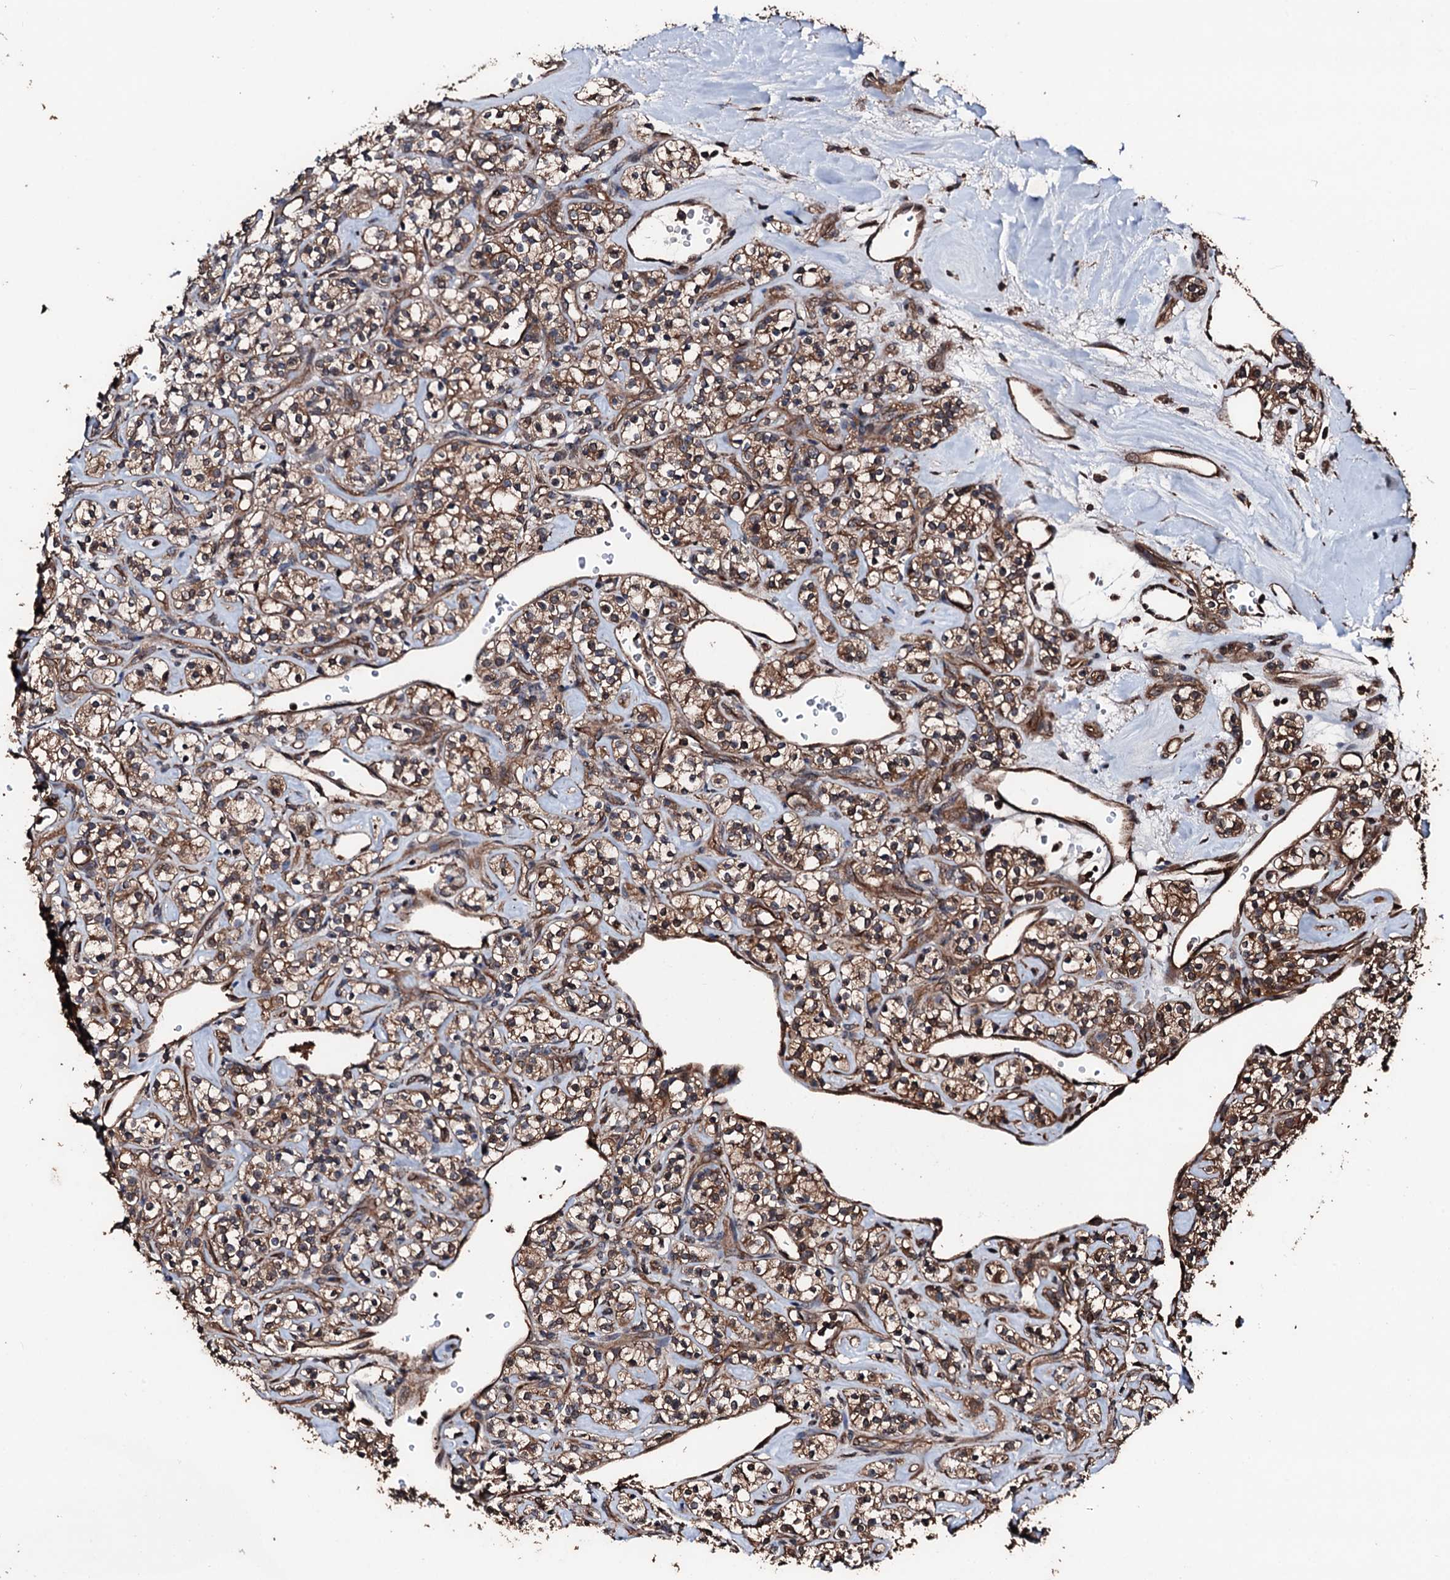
{"staining": {"intensity": "moderate", "quantity": ">75%", "location": "cytoplasmic/membranous"}, "tissue": "renal cancer", "cell_type": "Tumor cells", "image_type": "cancer", "snomed": [{"axis": "morphology", "description": "Adenocarcinoma, NOS"}, {"axis": "topography", "description": "Kidney"}], "caption": "Protein expression analysis of human renal cancer (adenocarcinoma) reveals moderate cytoplasmic/membranous positivity in about >75% of tumor cells. (DAB (3,3'-diaminobenzidine) IHC with brightfield microscopy, high magnification).", "gene": "KIF18A", "patient": {"sex": "male", "age": 77}}